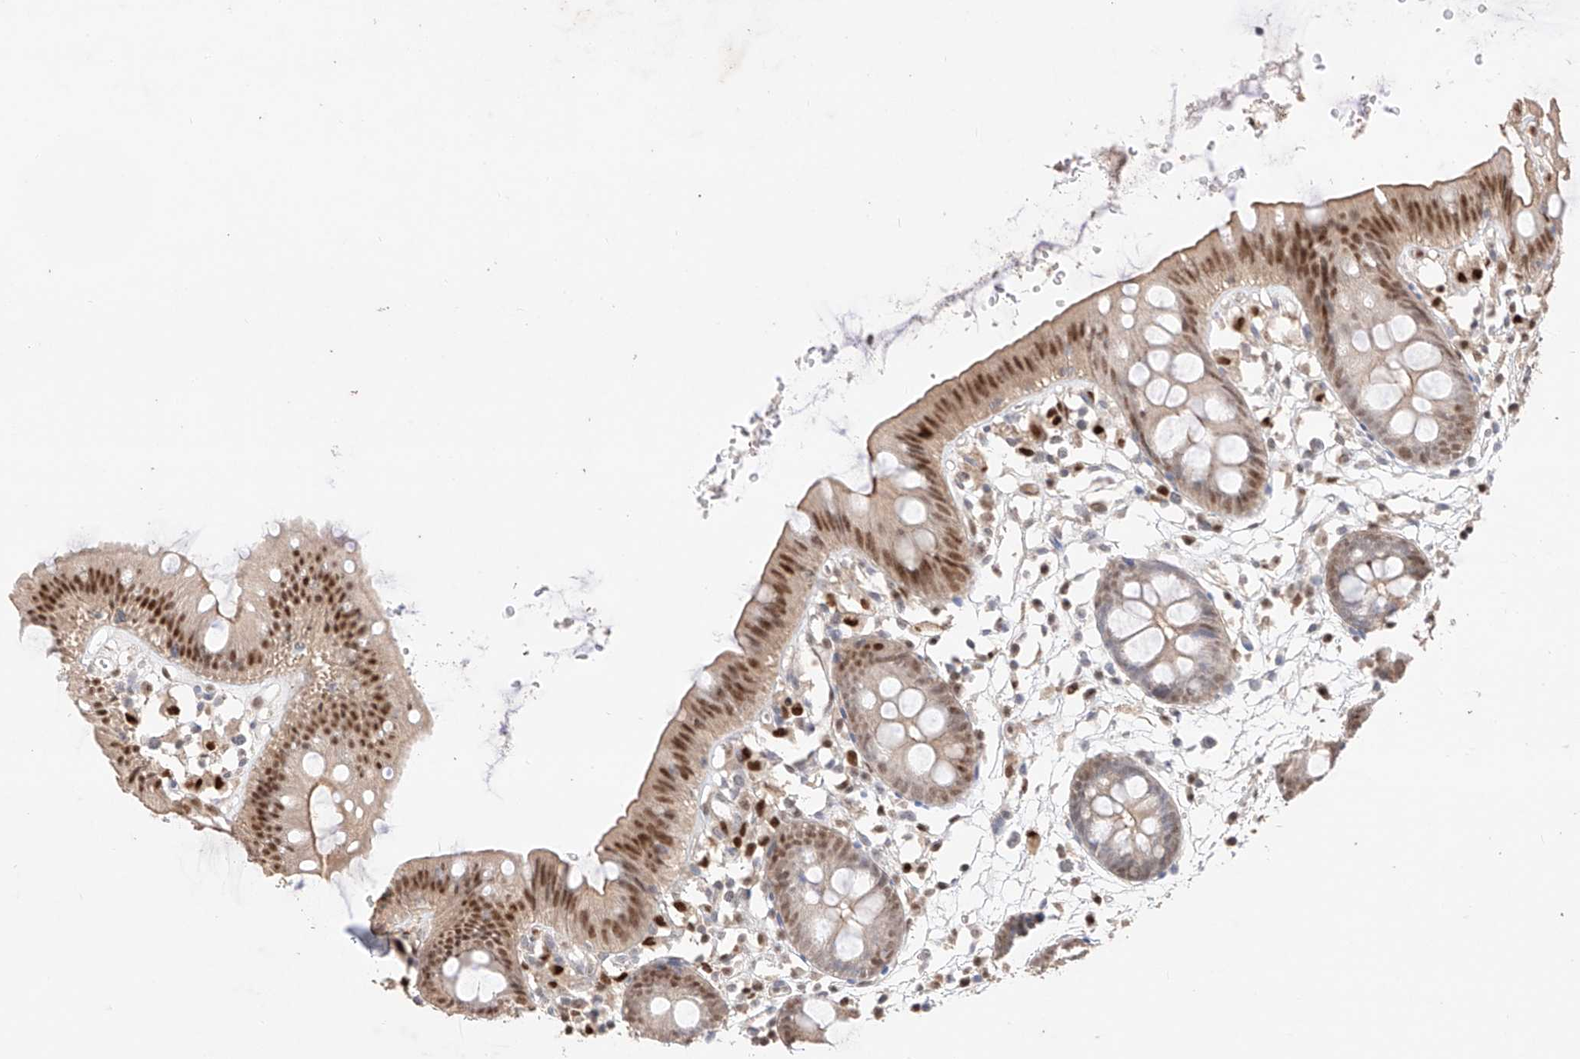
{"staining": {"intensity": "weak", "quantity": ">75%", "location": "cytoplasmic/membranous"}, "tissue": "colon", "cell_type": "Endothelial cells", "image_type": "normal", "snomed": [{"axis": "morphology", "description": "Normal tissue, NOS"}, {"axis": "topography", "description": "Colon"}], "caption": "This micrograph exhibits immunohistochemistry (IHC) staining of normal human colon, with low weak cytoplasmic/membranous staining in approximately >75% of endothelial cells.", "gene": "APIP", "patient": {"sex": "male", "age": 56}}